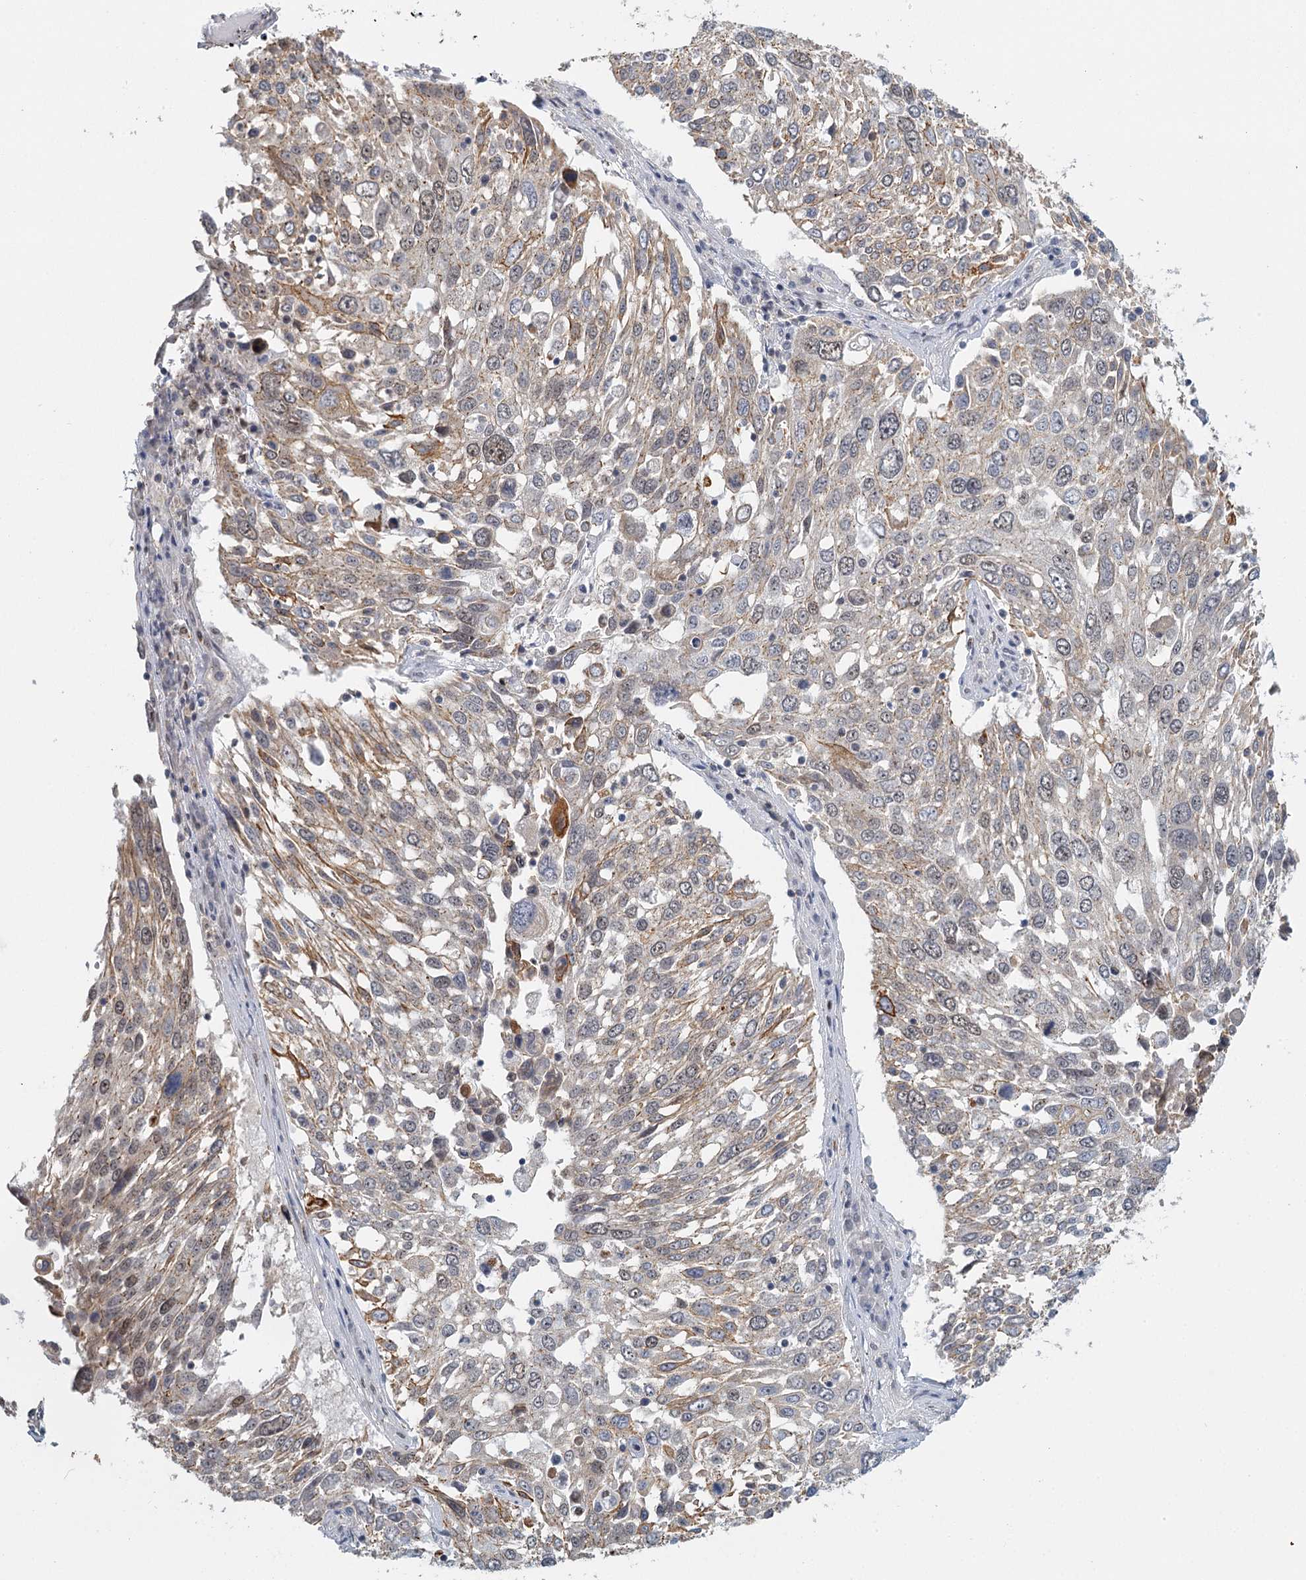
{"staining": {"intensity": "weak", "quantity": "25%-75%", "location": "cytoplasmic/membranous"}, "tissue": "lung cancer", "cell_type": "Tumor cells", "image_type": "cancer", "snomed": [{"axis": "morphology", "description": "Squamous cell carcinoma, NOS"}, {"axis": "topography", "description": "Lung"}], "caption": "Protein staining by IHC shows weak cytoplasmic/membranous staining in about 25%-75% of tumor cells in lung cancer (squamous cell carcinoma).", "gene": "GPATCH11", "patient": {"sex": "male", "age": 65}}